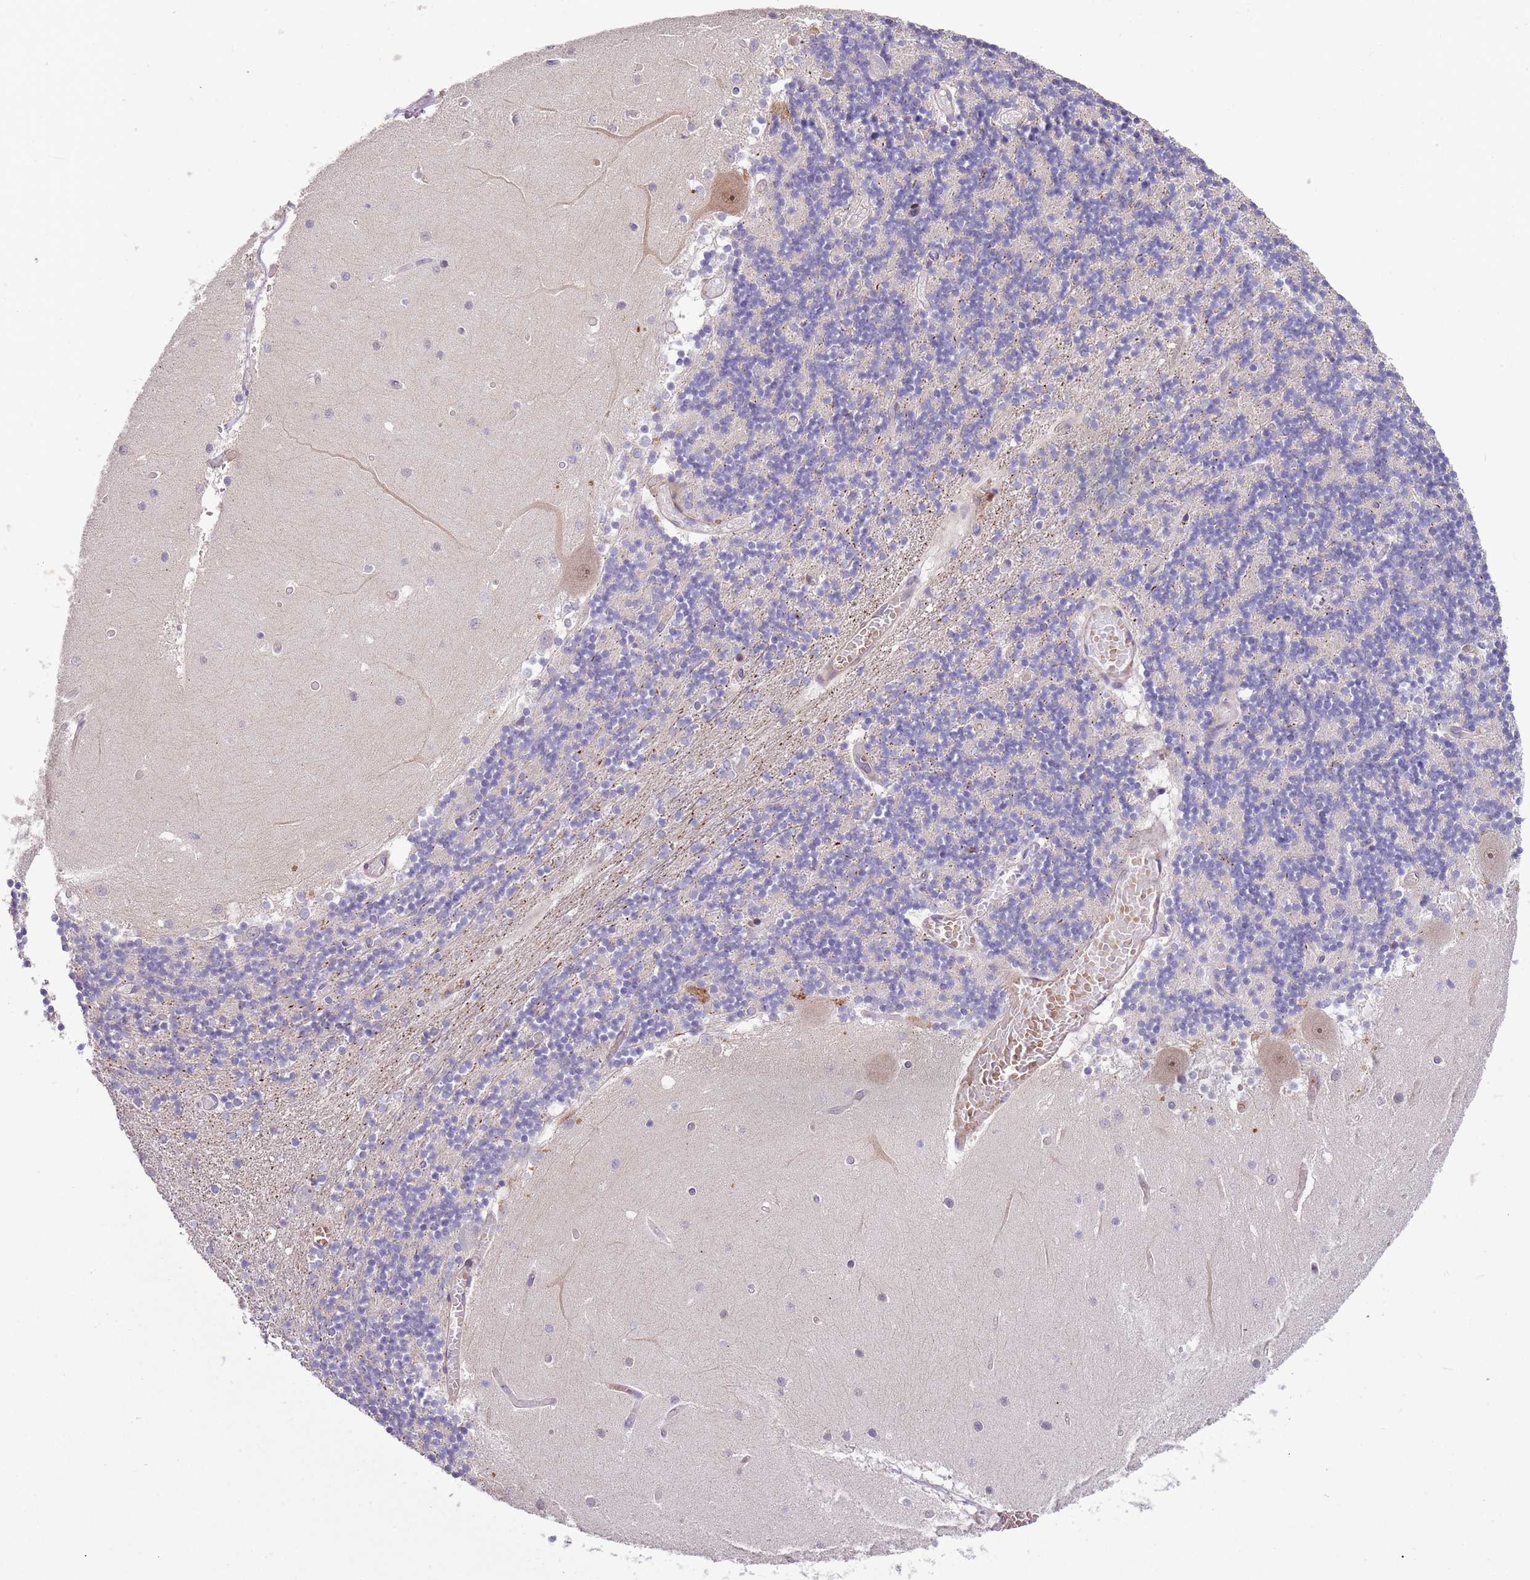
{"staining": {"intensity": "negative", "quantity": "none", "location": "none"}, "tissue": "cerebellum", "cell_type": "Cells in granular layer", "image_type": "normal", "snomed": [{"axis": "morphology", "description": "Normal tissue, NOS"}, {"axis": "topography", "description": "Cerebellum"}], "caption": "Cerebellum stained for a protein using immunohistochemistry exhibits no staining cells in granular layer.", "gene": "ITGB6", "patient": {"sex": "female", "age": 28}}